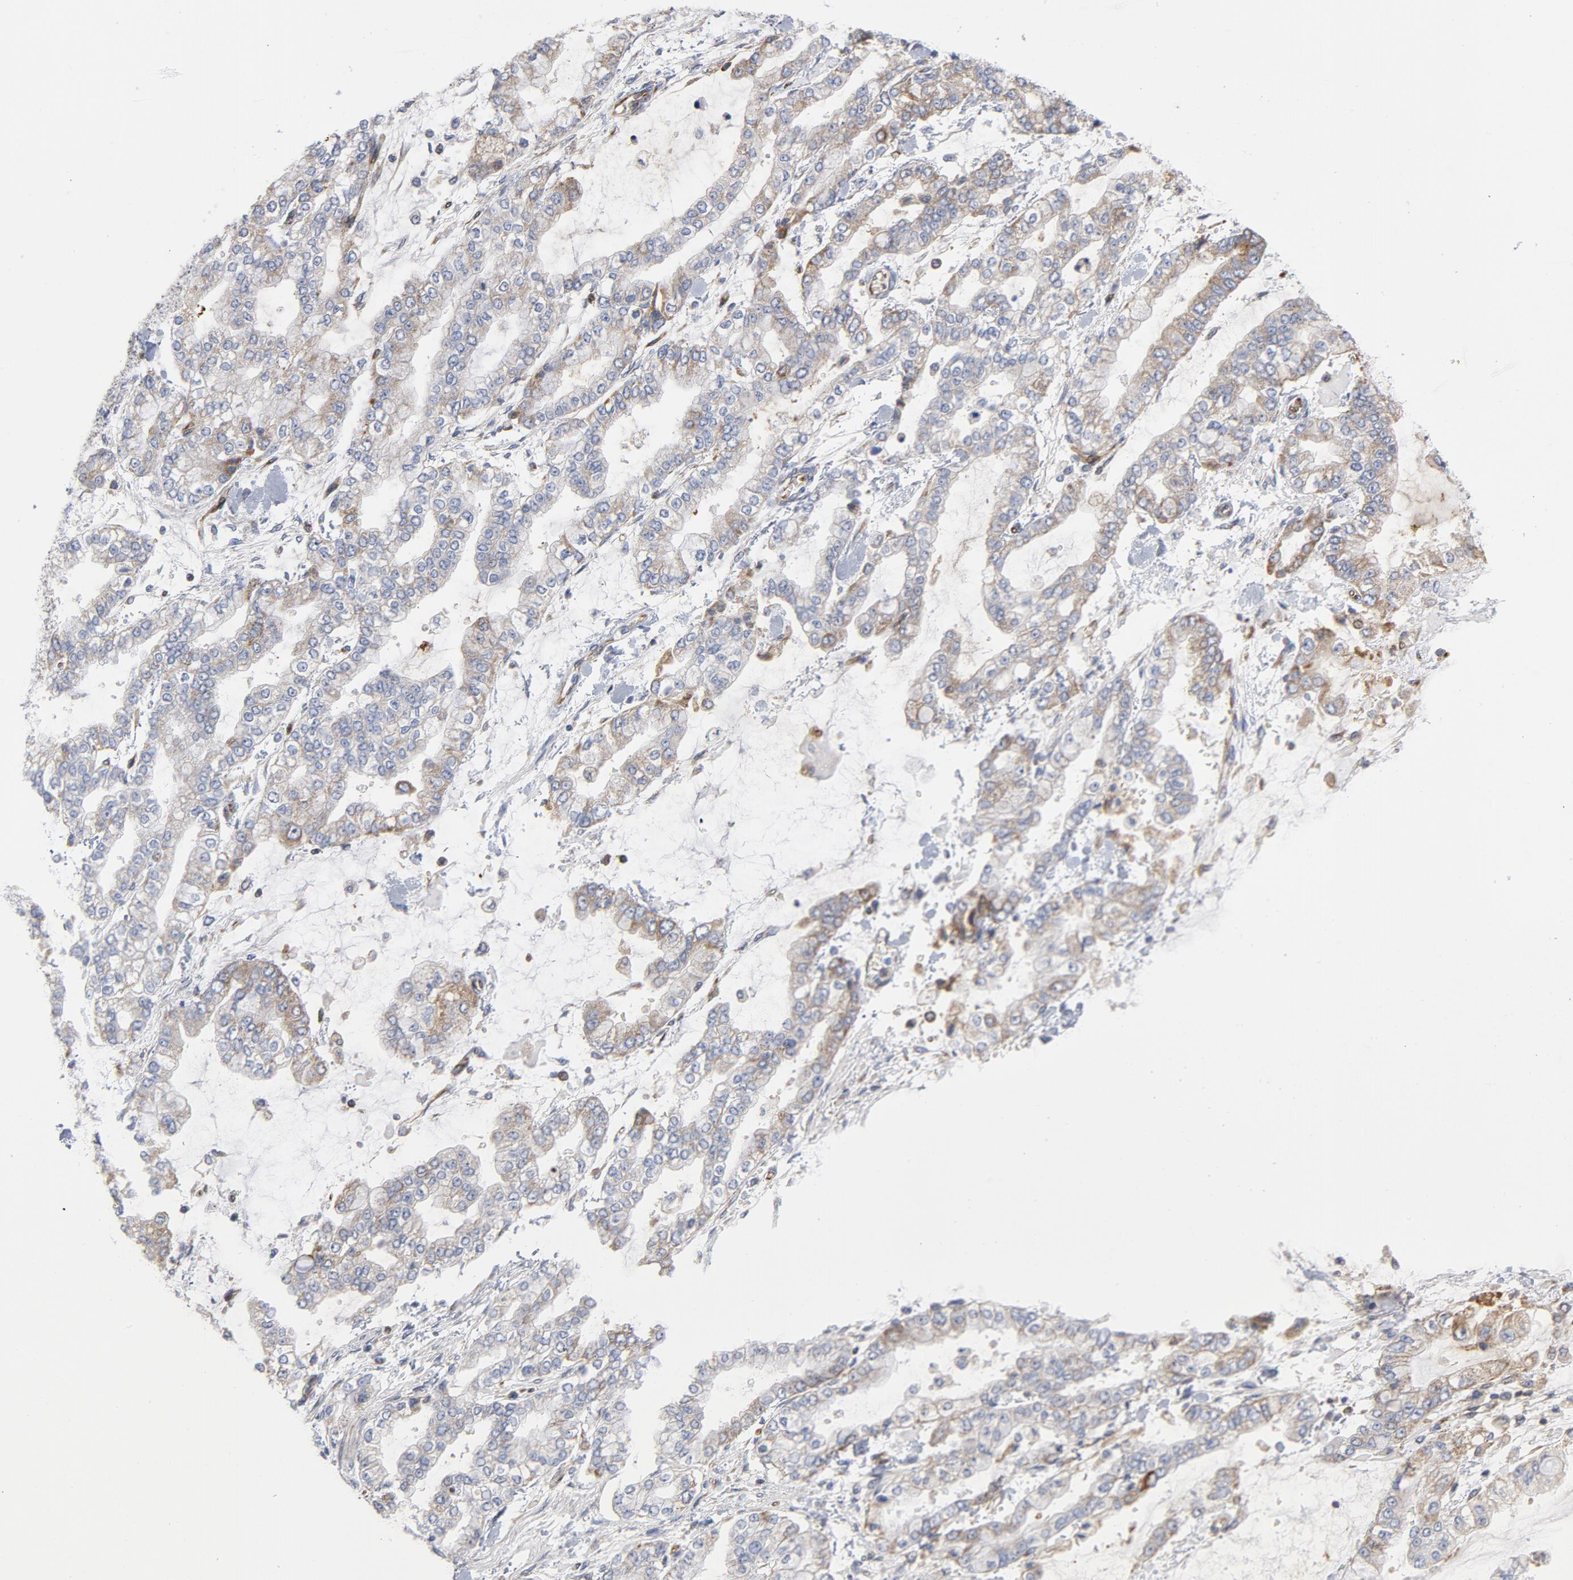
{"staining": {"intensity": "weak", "quantity": "<25%", "location": "cytoplasmic/membranous"}, "tissue": "stomach cancer", "cell_type": "Tumor cells", "image_type": "cancer", "snomed": [{"axis": "morphology", "description": "Normal tissue, NOS"}, {"axis": "morphology", "description": "Adenocarcinoma, NOS"}, {"axis": "topography", "description": "Stomach, upper"}, {"axis": "topography", "description": "Stomach"}], "caption": "High magnification brightfield microscopy of stomach cancer stained with DAB (3,3'-diaminobenzidine) (brown) and counterstained with hematoxylin (blue): tumor cells show no significant staining.", "gene": "OXA1L", "patient": {"sex": "male", "age": 76}}